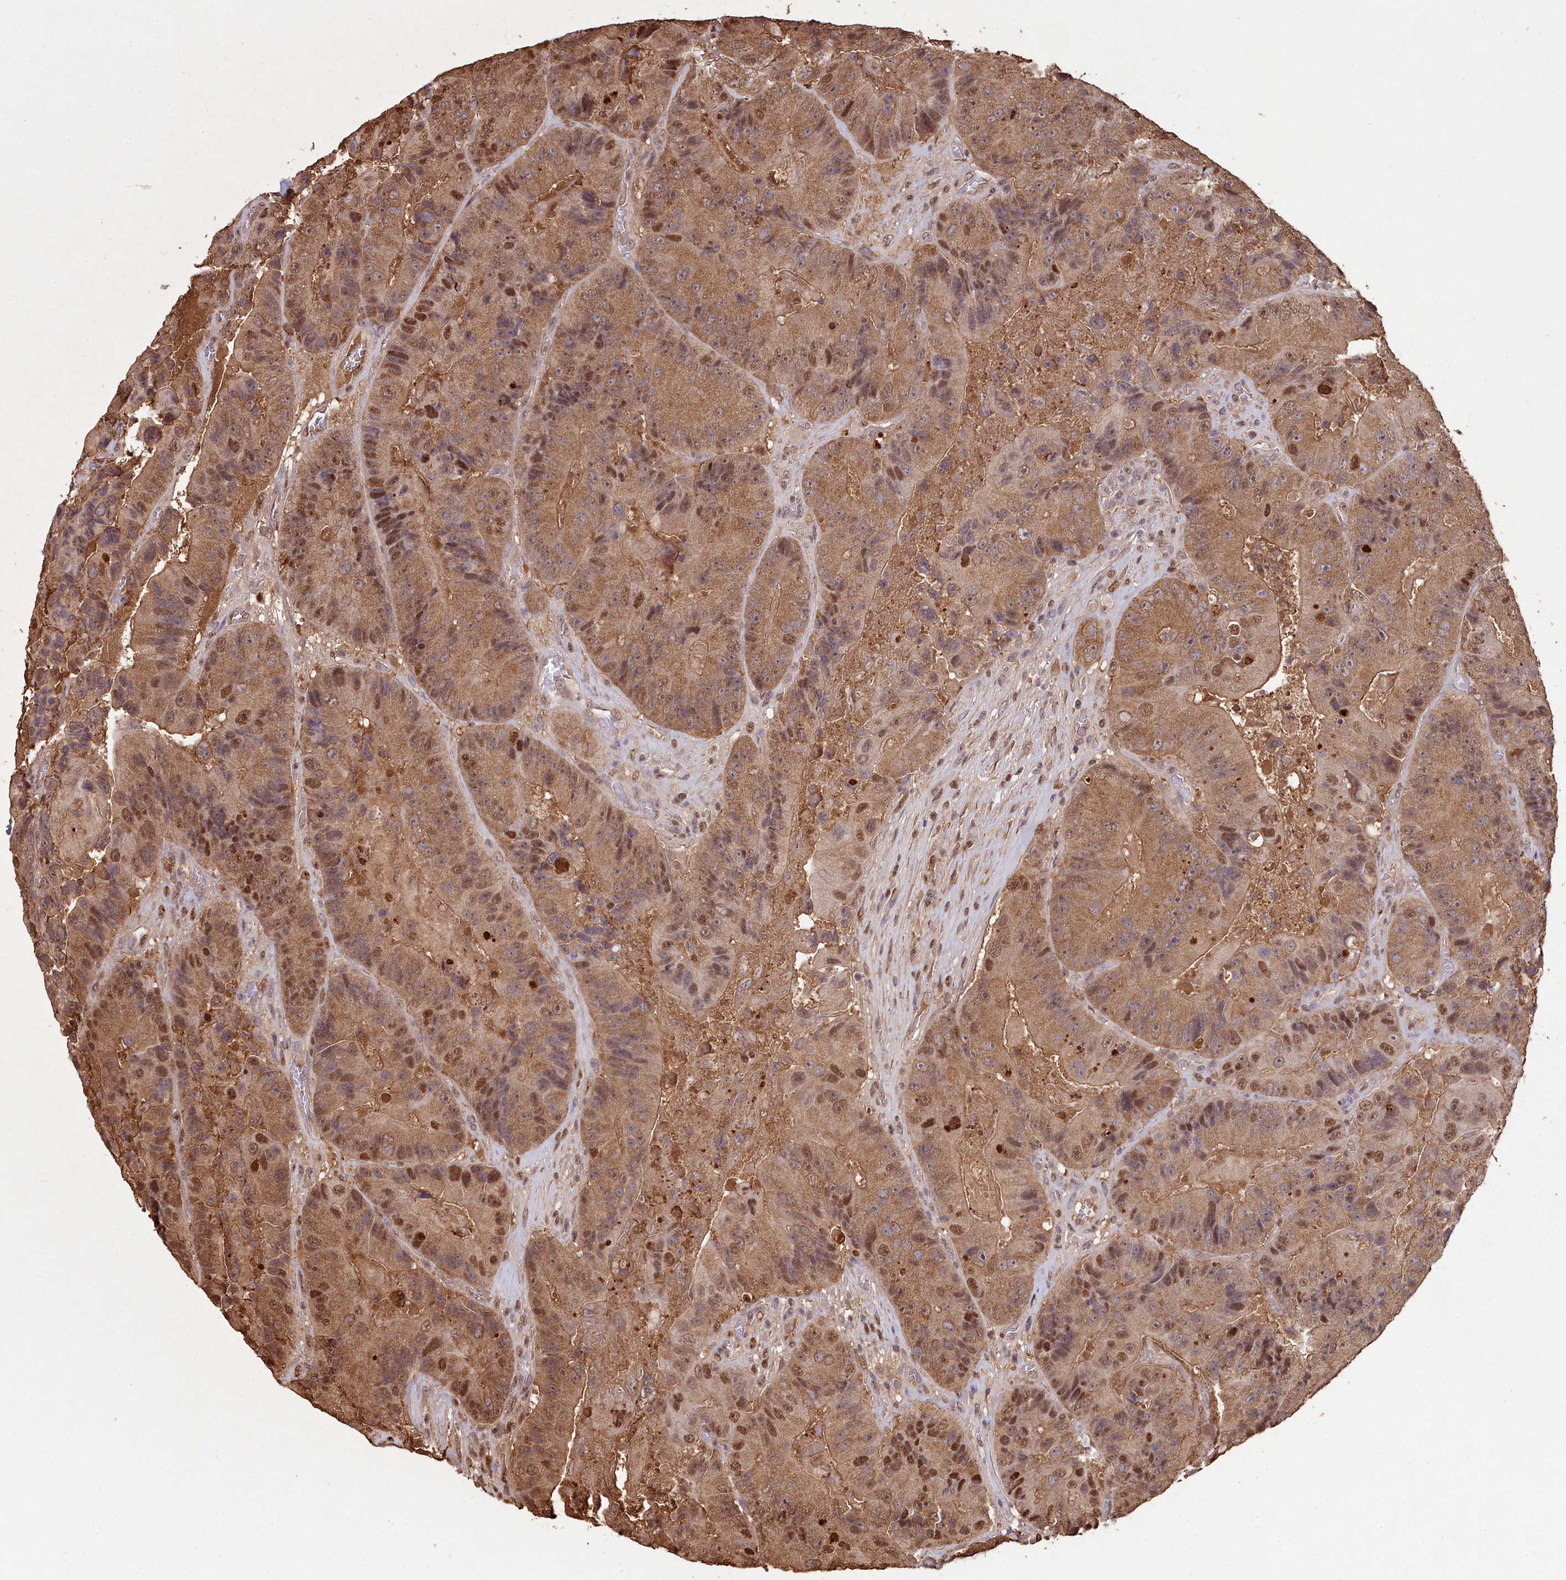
{"staining": {"intensity": "moderate", "quantity": ">75%", "location": "cytoplasmic/membranous,nuclear"}, "tissue": "colorectal cancer", "cell_type": "Tumor cells", "image_type": "cancer", "snomed": [{"axis": "morphology", "description": "Adenocarcinoma, NOS"}, {"axis": "topography", "description": "Colon"}], "caption": "Immunohistochemistry staining of colorectal adenocarcinoma, which displays medium levels of moderate cytoplasmic/membranous and nuclear expression in approximately >75% of tumor cells indicating moderate cytoplasmic/membranous and nuclear protein staining. The staining was performed using DAB (3,3'-diaminobenzidine) (brown) for protein detection and nuclei were counterstained in hematoxylin (blue).", "gene": "GAPDH", "patient": {"sex": "female", "age": 86}}